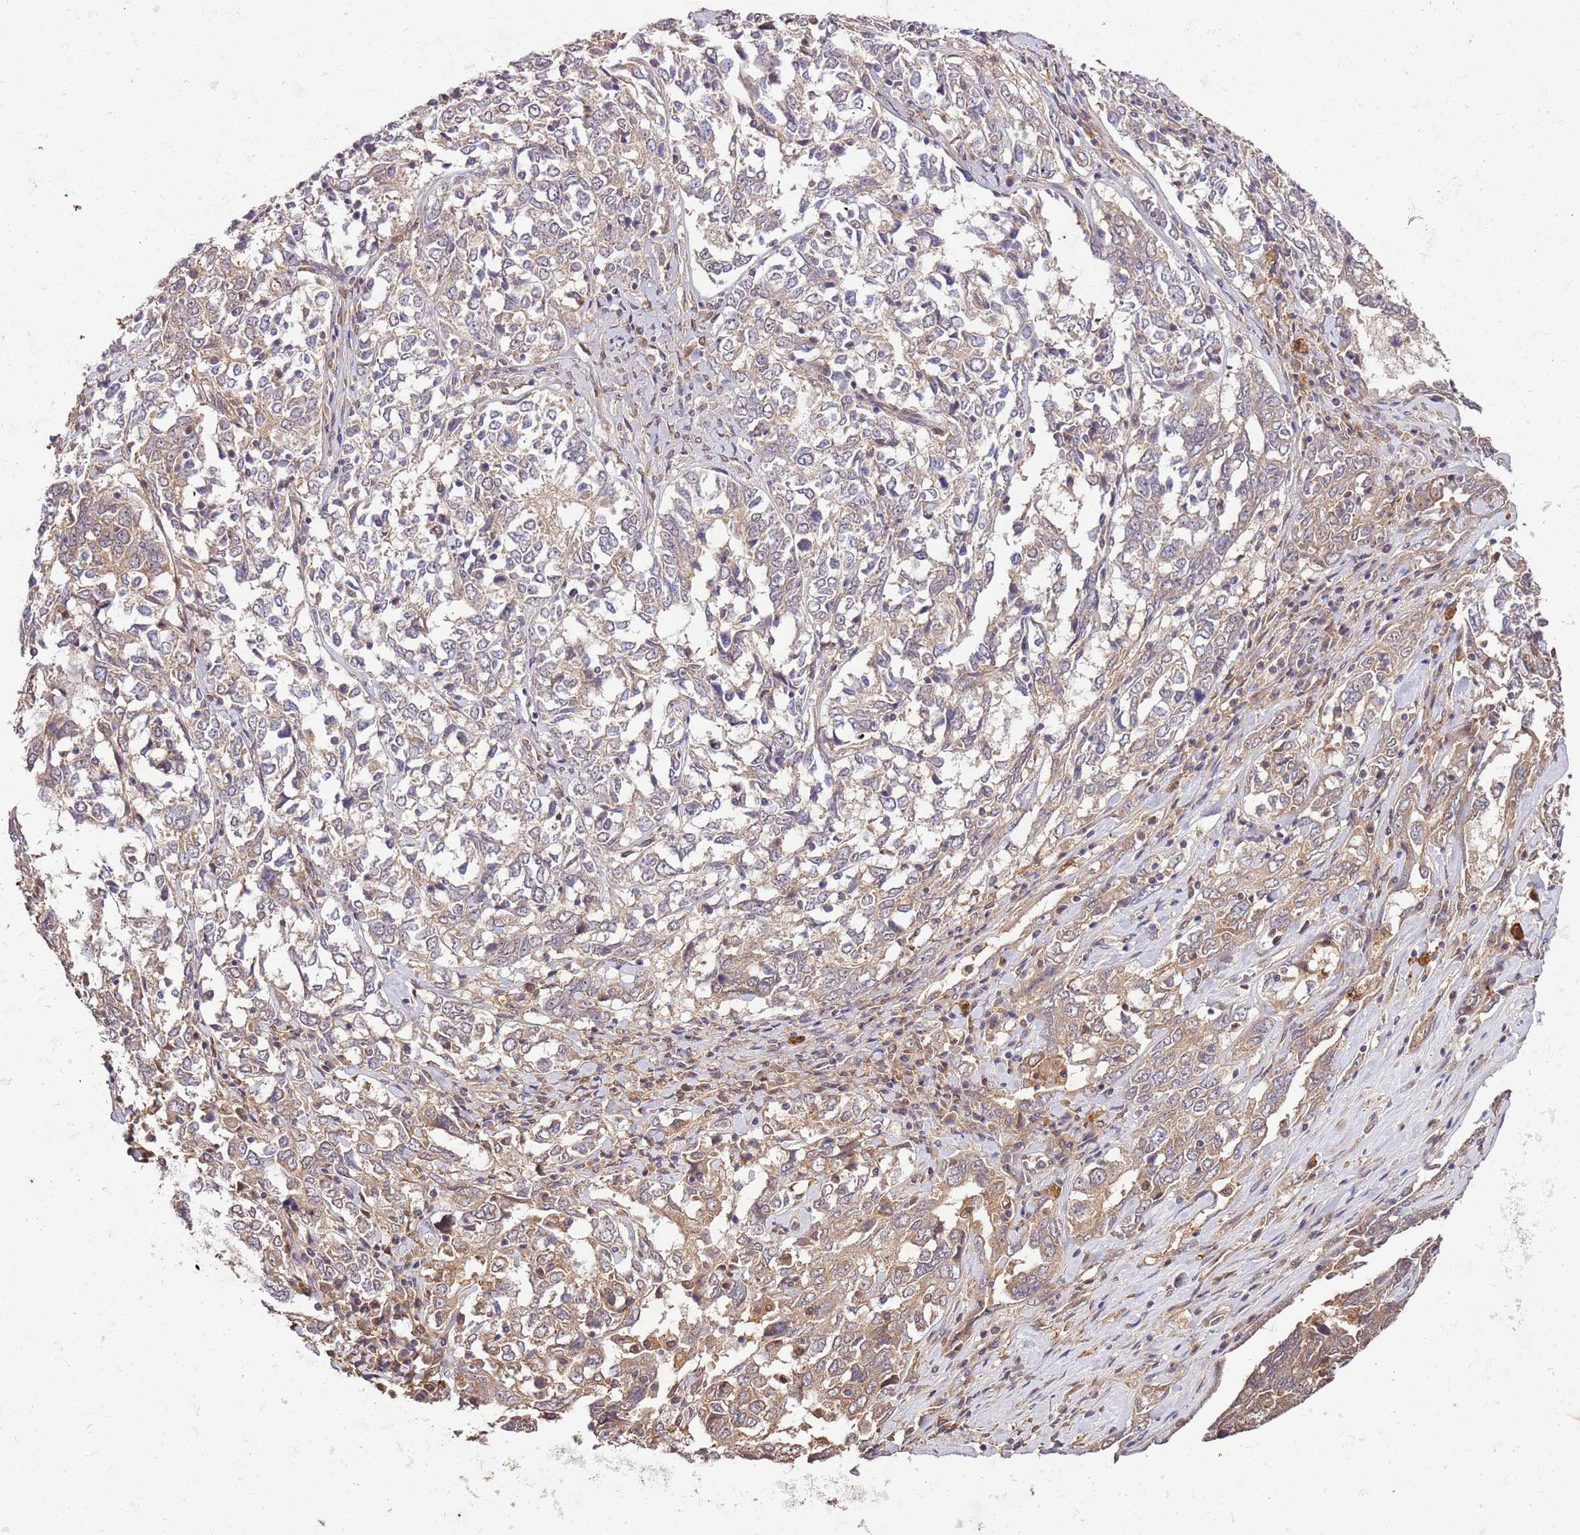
{"staining": {"intensity": "moderate", "quantity": "<25%", "location": "cytoplasmic/membranous"}, "tissue": "ovarian cancer", "cell_type": "Tumor cells", "image_type": "cancer", "snomed": [{"axis": "morphology", "description": "Carcinoma, endometroid"}, {"axis": "topography", "description": "Ovary"}], "caption": "Ovarian endometroid carcinoma stained for a protein (brown) exhibits moderate cytoplasmic/membranous positive staining in approximately <25% of tumor cells.", "gene": "UBE3A", "patient": {"sex": "female", "age": 62}}